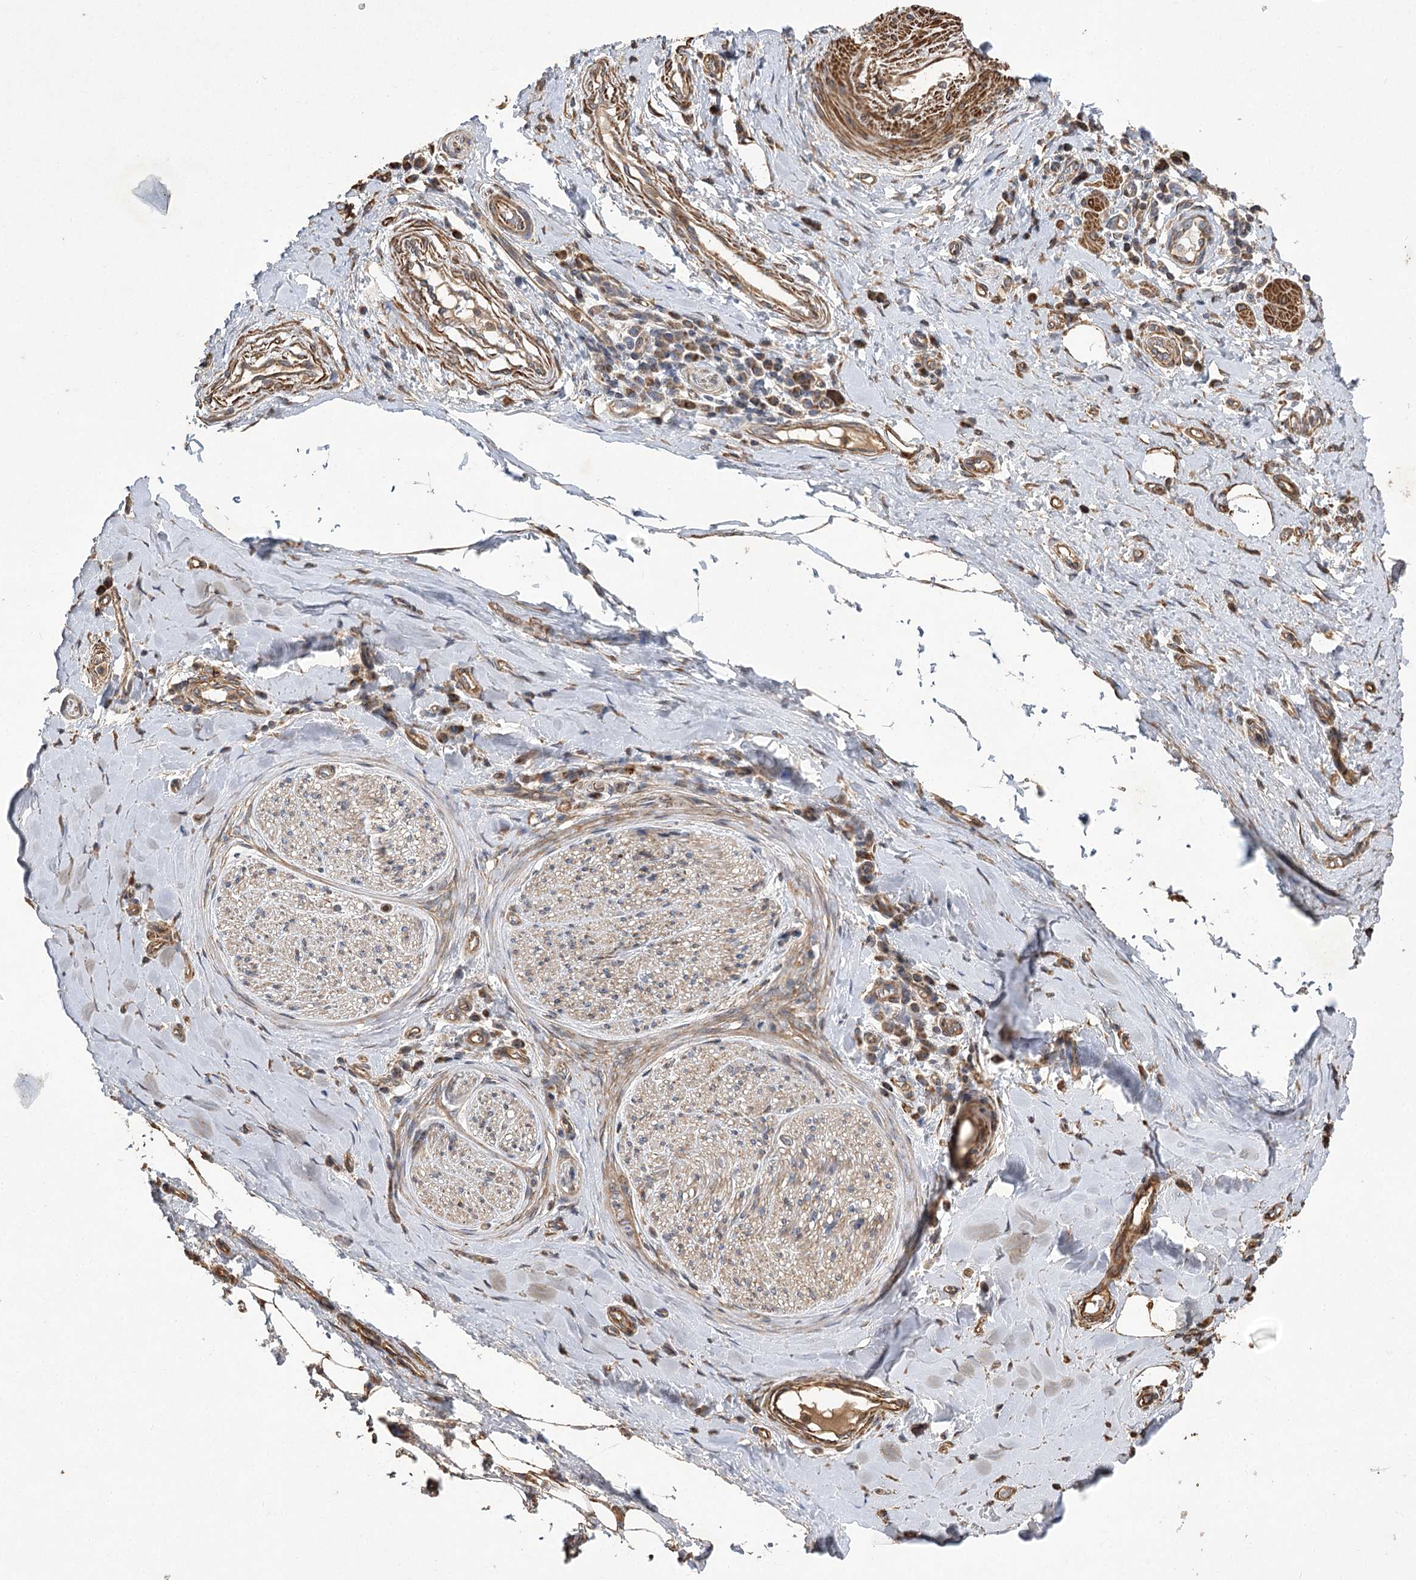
{"staining": {"intensity": "moderate", "quantity": "25%-75%", "location": "cytoplasmic/membranous"}, "tissue": "adipose tissue", "cell_type": "Adipocytes", "image_type": "normal", "snomed": [{"axis": "morphology", "description": "Normal tissue, NOS"}, {"axis": "morphology", "description": "Adenocarcinoma, NOS"}, {"axis": "topography", "description": "Esophagus"}, {"axis": "topography", "description": "Stomach, upper"}, {"axis": "topography", "description": "Peripheral nerve tissue"}], "caption": "Immunohistochemical staining of normal adipose tissue reveals moderate cytoplasmic/membranous protein staining in about 25%-75% of adipocytes.", "gene": "RNF24", "patient": {"sex": "male", "age": 62}}